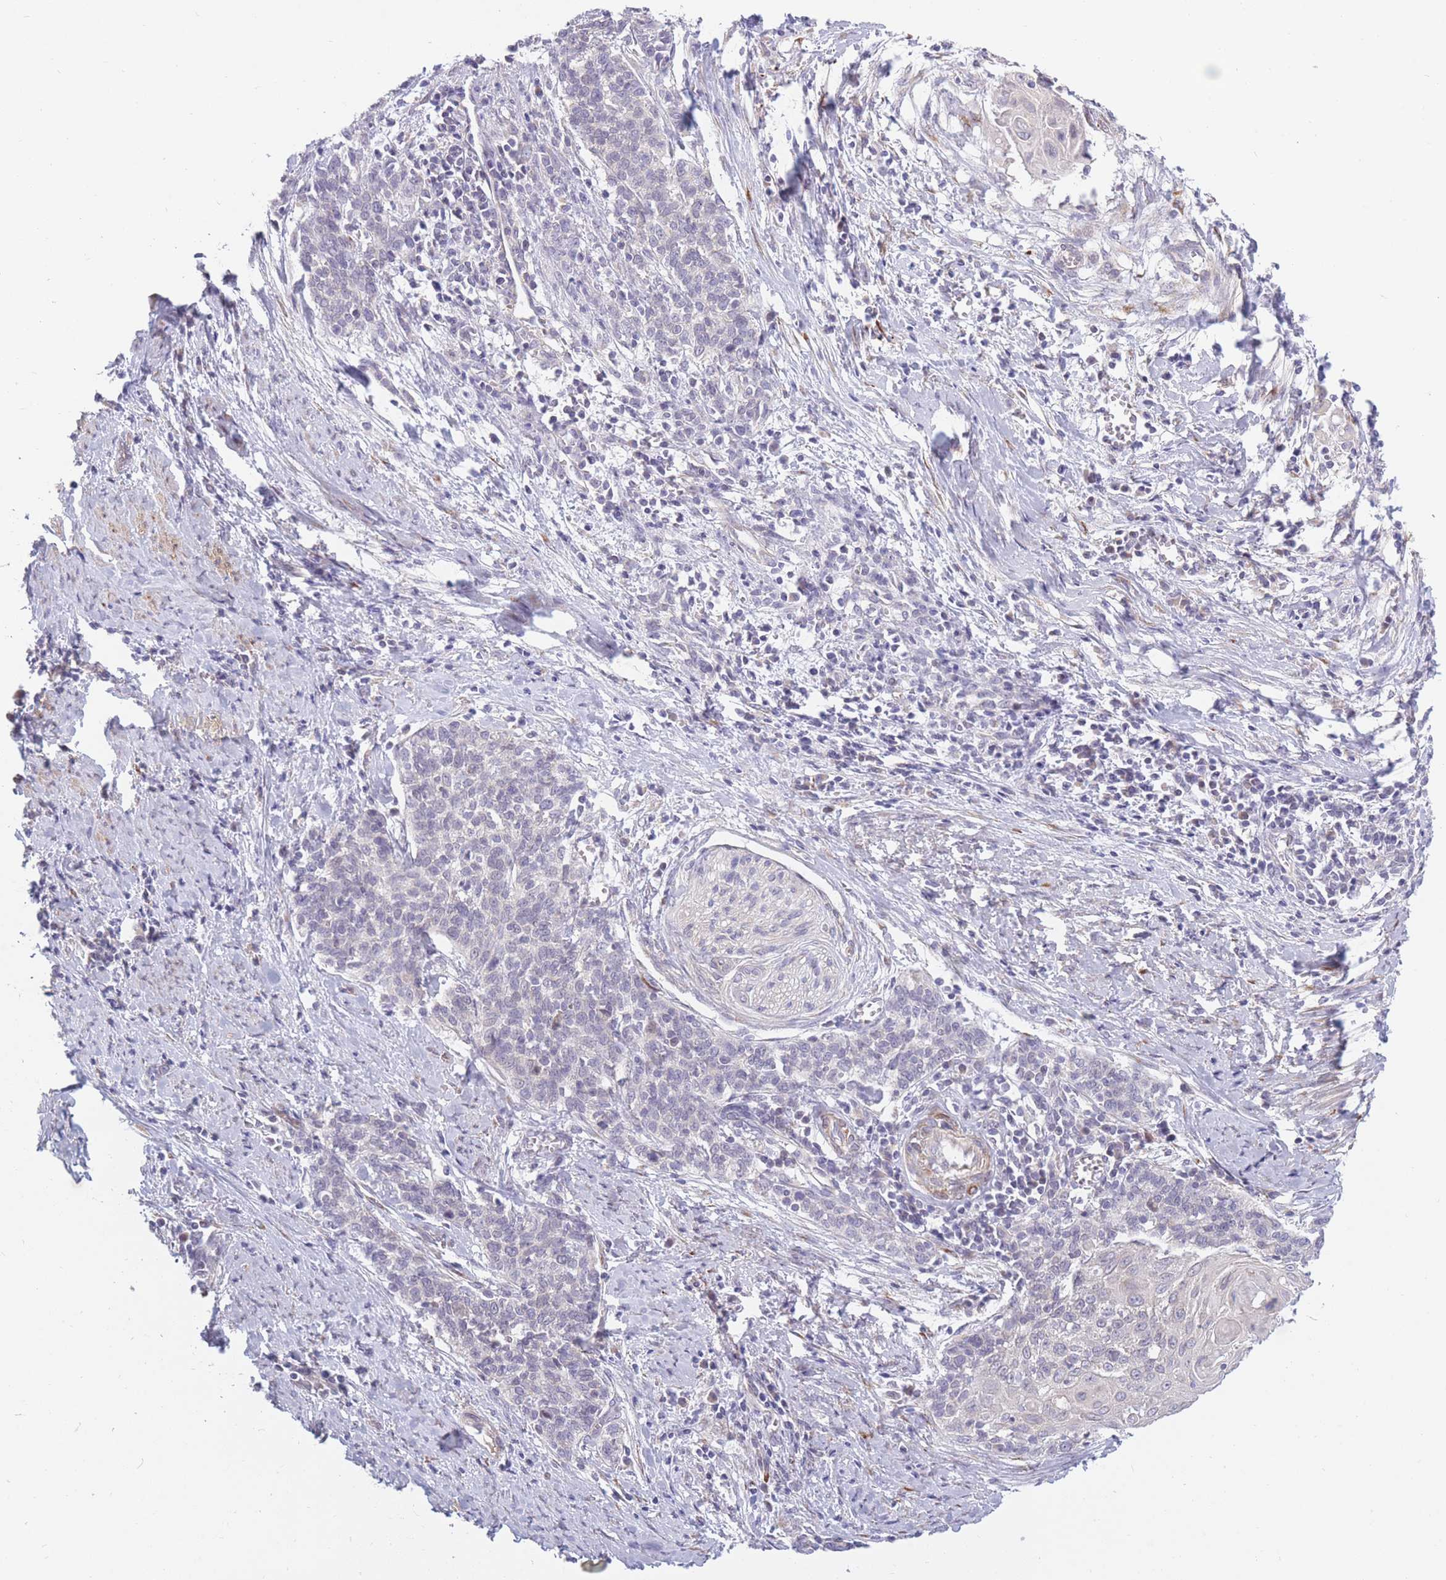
{"staining": {"intensity": "negative", "quantity": "none", "location": "none"}, "tissue": "cervical cancer", "cell_type": "Tumor cells", "image_type": "cancer", "snomed": [{"axis": "morphology", "description": "Squamous cell carcinoma, NOS"}, {"axis": "topography", "description": "Cervix"}], "caption": "Immunohistochemistry (IHC) micrograph of cervical cancer (squamous cell carcinoma) stained for a protein (brown), which displays no positivity in tumor cells. (Brightfield microscopy of DAB (3,3'-diaminobenzidine) IHC at high magnification).", "gene": "CCNQ", "patient": {"sex": "female", "age": 39}}